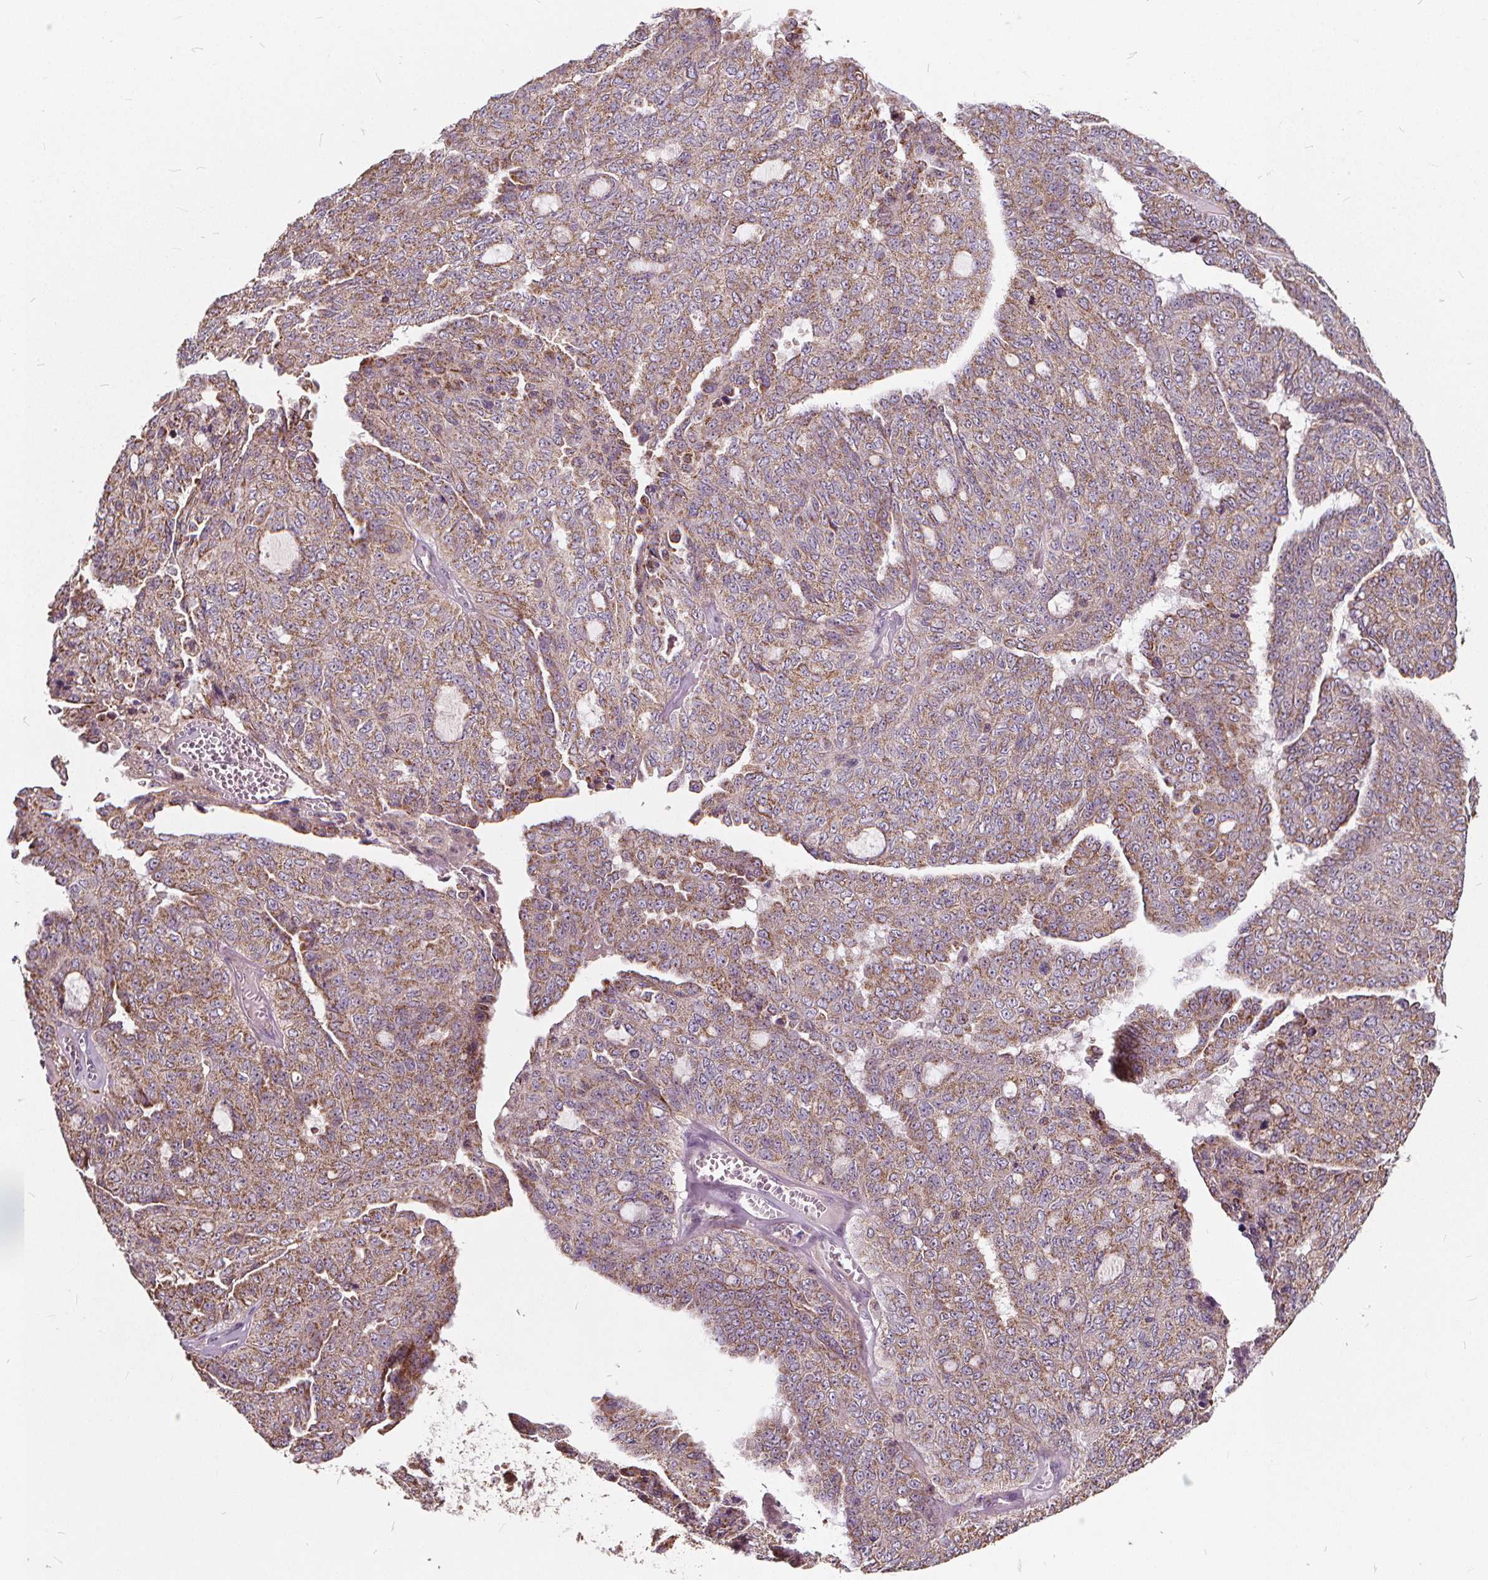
{"staining": {"intensity": "moderate", "quantity": "25%-75%", "location": "cytoplasmic/membranous"}, "tissue": "ovarian cancer", "cell_type": "Tumor cells", "image_type": "cancer", "snomed": [{"axis": "morphology", "description": "Cystadenocarcinoma, serous, NOS"}, {"axis": "topography", "description": "Ovary"}], "caption": "This is an image of immunohistochemistry (IHC) staining of ovarian cancer (serous cystadenocarcinoma), which shows moderate staining in the cytoplasmic/membranous of tumor cells.", "gene": "ORAI2", "patient": {"sex": "female", "age": 71}}